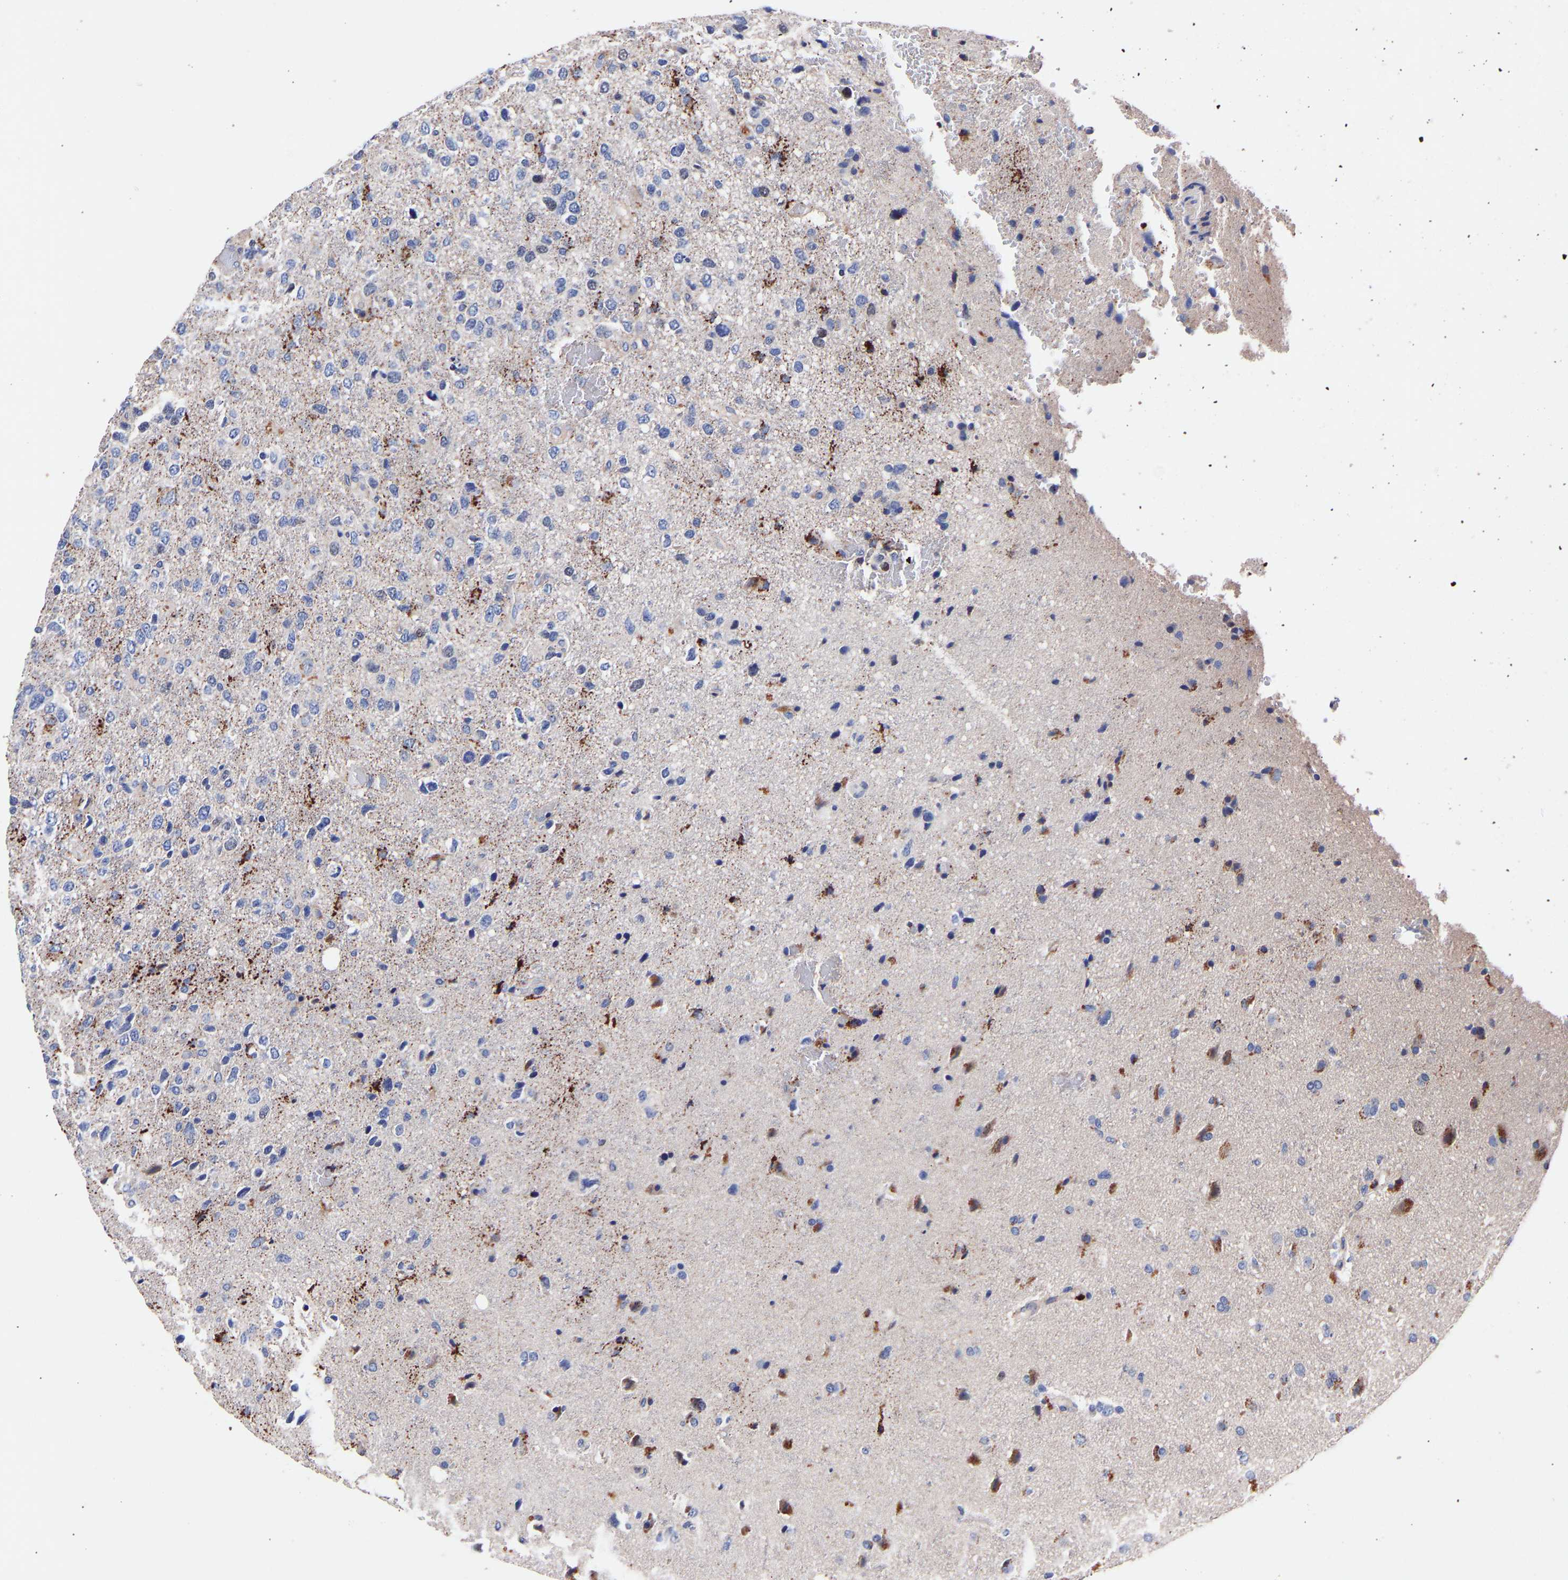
{"staining": {"intensity": "negative", "quantity": "none", "location": "none"}, "tissue": "glioma", "cell_type": "Tumor cells", "image_type": "cancer", "snomed": [{"axis": "morphology", "description": "Glioma, malignant, High grade"}, {"axis": "topography", "description": "Brain"}], "caption": "The IHC micrograph has no significant expression in tumor cells of malignant high-grade glioma tissue.", "gene": "SEM1", "patient": {"sex": "female", "age": 58}}